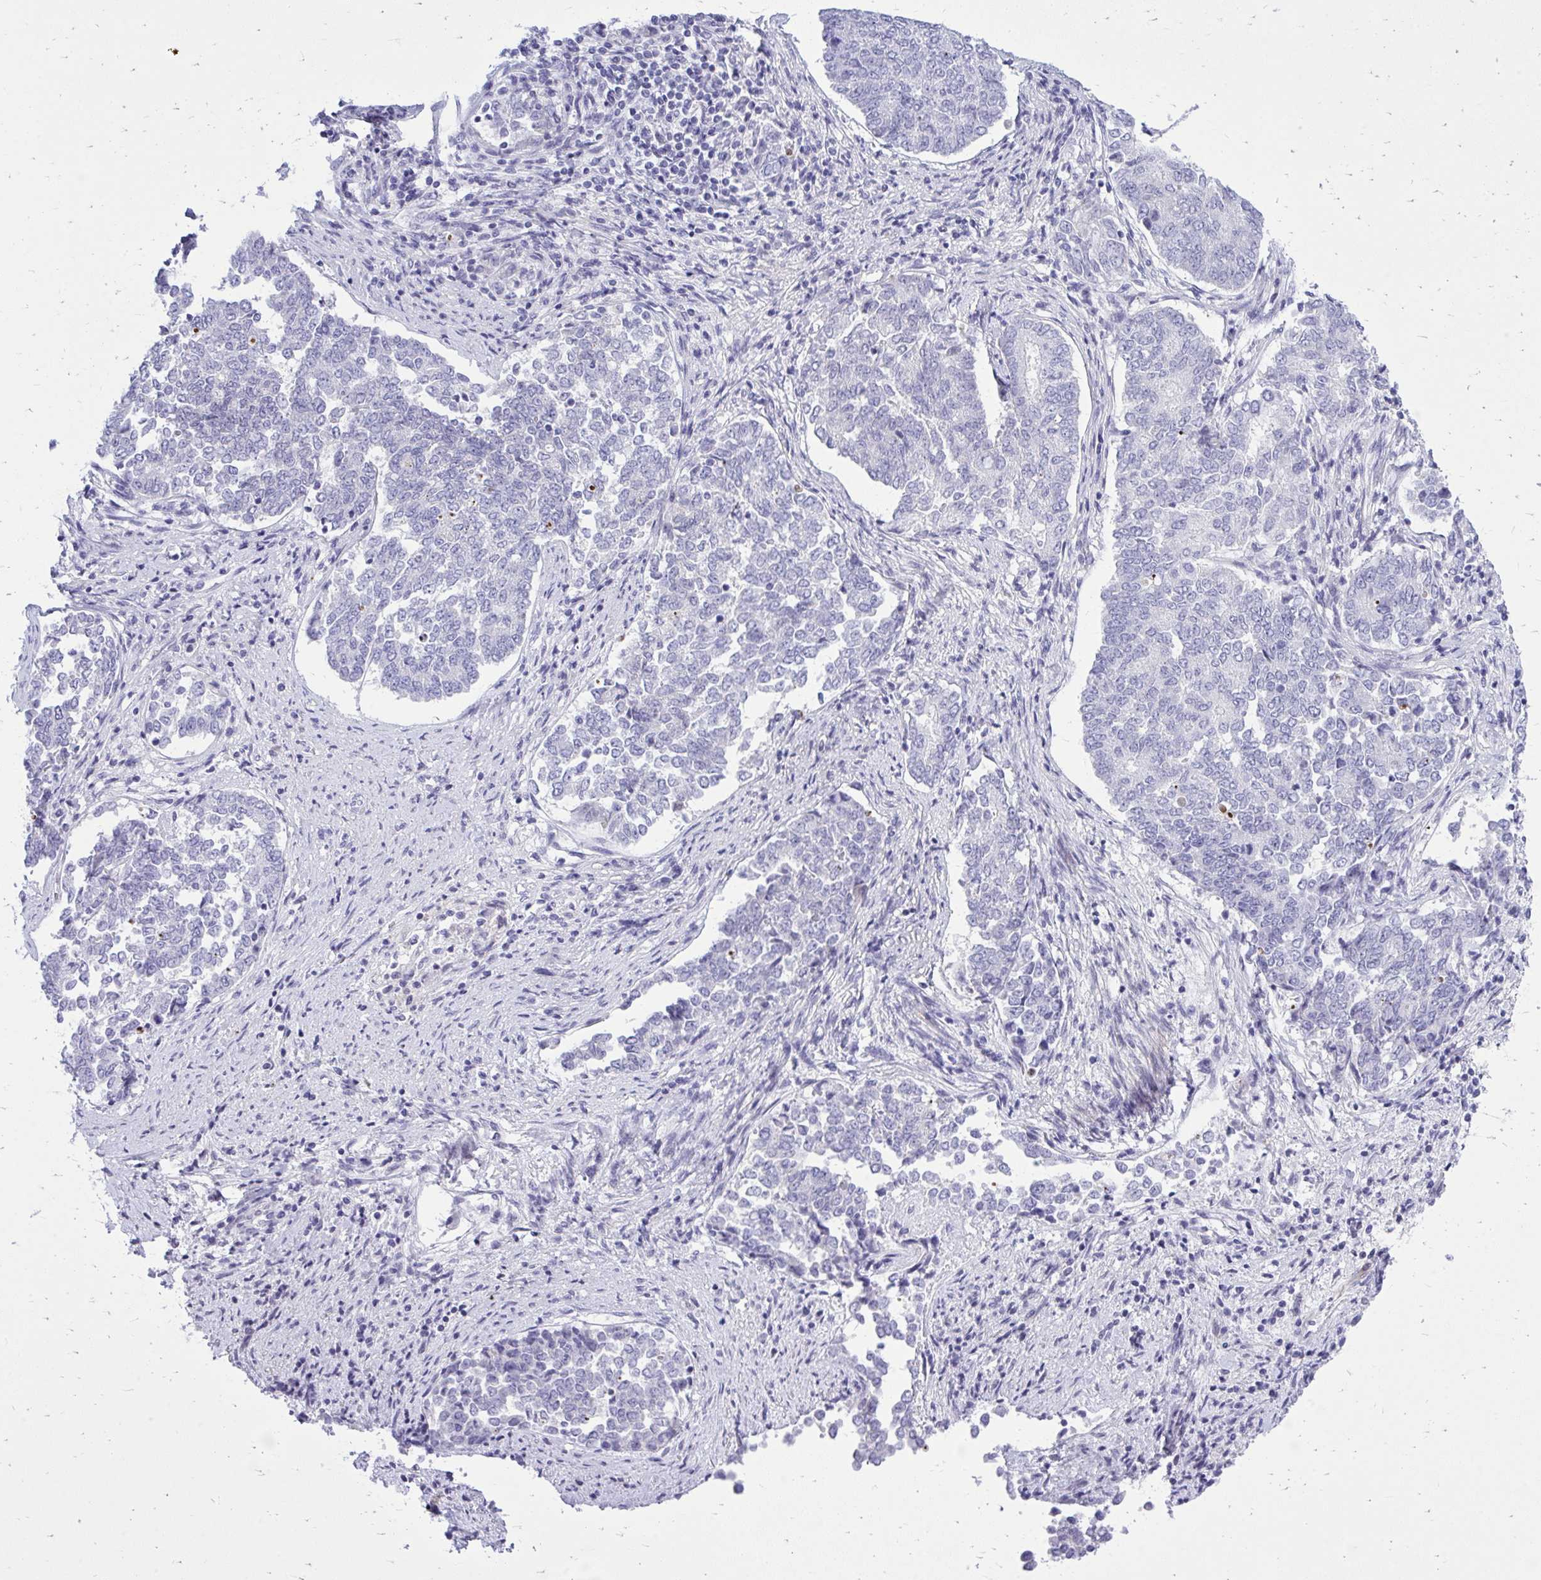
{"staining": {"intensity": "negative", "quantity": "none", "location": "none"}, "tissue": "endometrial cancer", "cell_type": "Tumor cells", "image_type": "cancer", "snomed": [{"axis": "morphology", "description": "Adenocarcinoma, NOS"}, {"axis": "topography", "description": "Endometrium"}], "caption": "Immunohistochemistry histopathology image of neoplastic tissue: endometrial cancer (adenocarcinoma) stained with DAB (3,3'-diaminobenzidine) reveals no significant protein staining in tumor cells.", "gene": "GABRA1", "patient": {"sex": "female", "age": 80}}